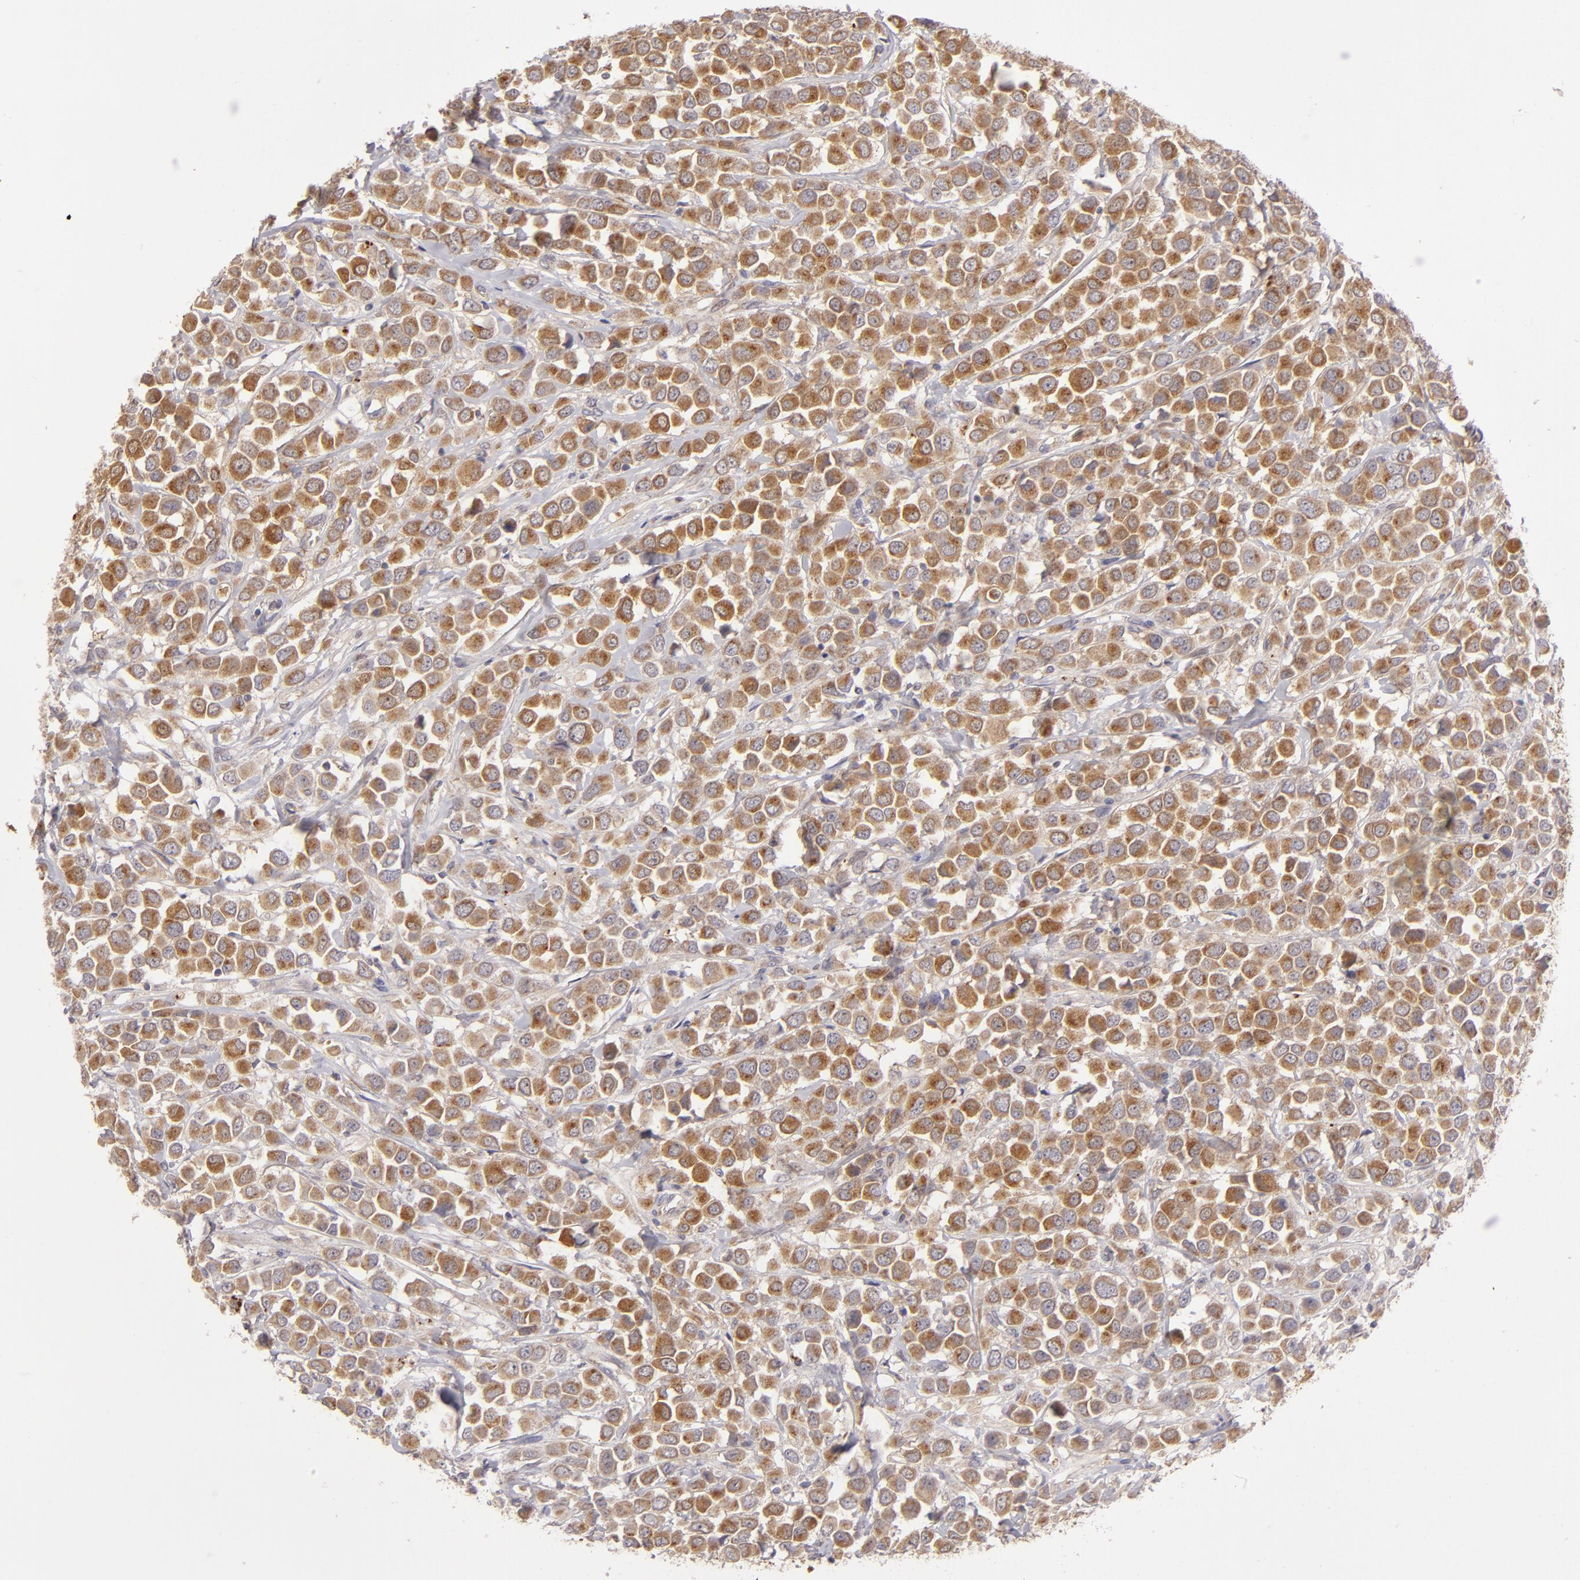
{"staining": {"intensity": "moderate", "quantity": ">75%", "location": "cytoplasmic/membranous"}, "tissue": "breast cancer", "cell_type": "Tumor cells", "image_type": "cancer", "snomed": [{"axis": "morphology", "description": "Duct carcinoma"}, {"axis": "topography", "description": "Breast"}], "caption": "Moderate cytoplasmic/membranous protein positivity is present in about >75% of tumor cells in breast infiltrating ductal carcinoma.", "gene": "SH2D4A", "patient": {"sex": "female", "age": 61}}